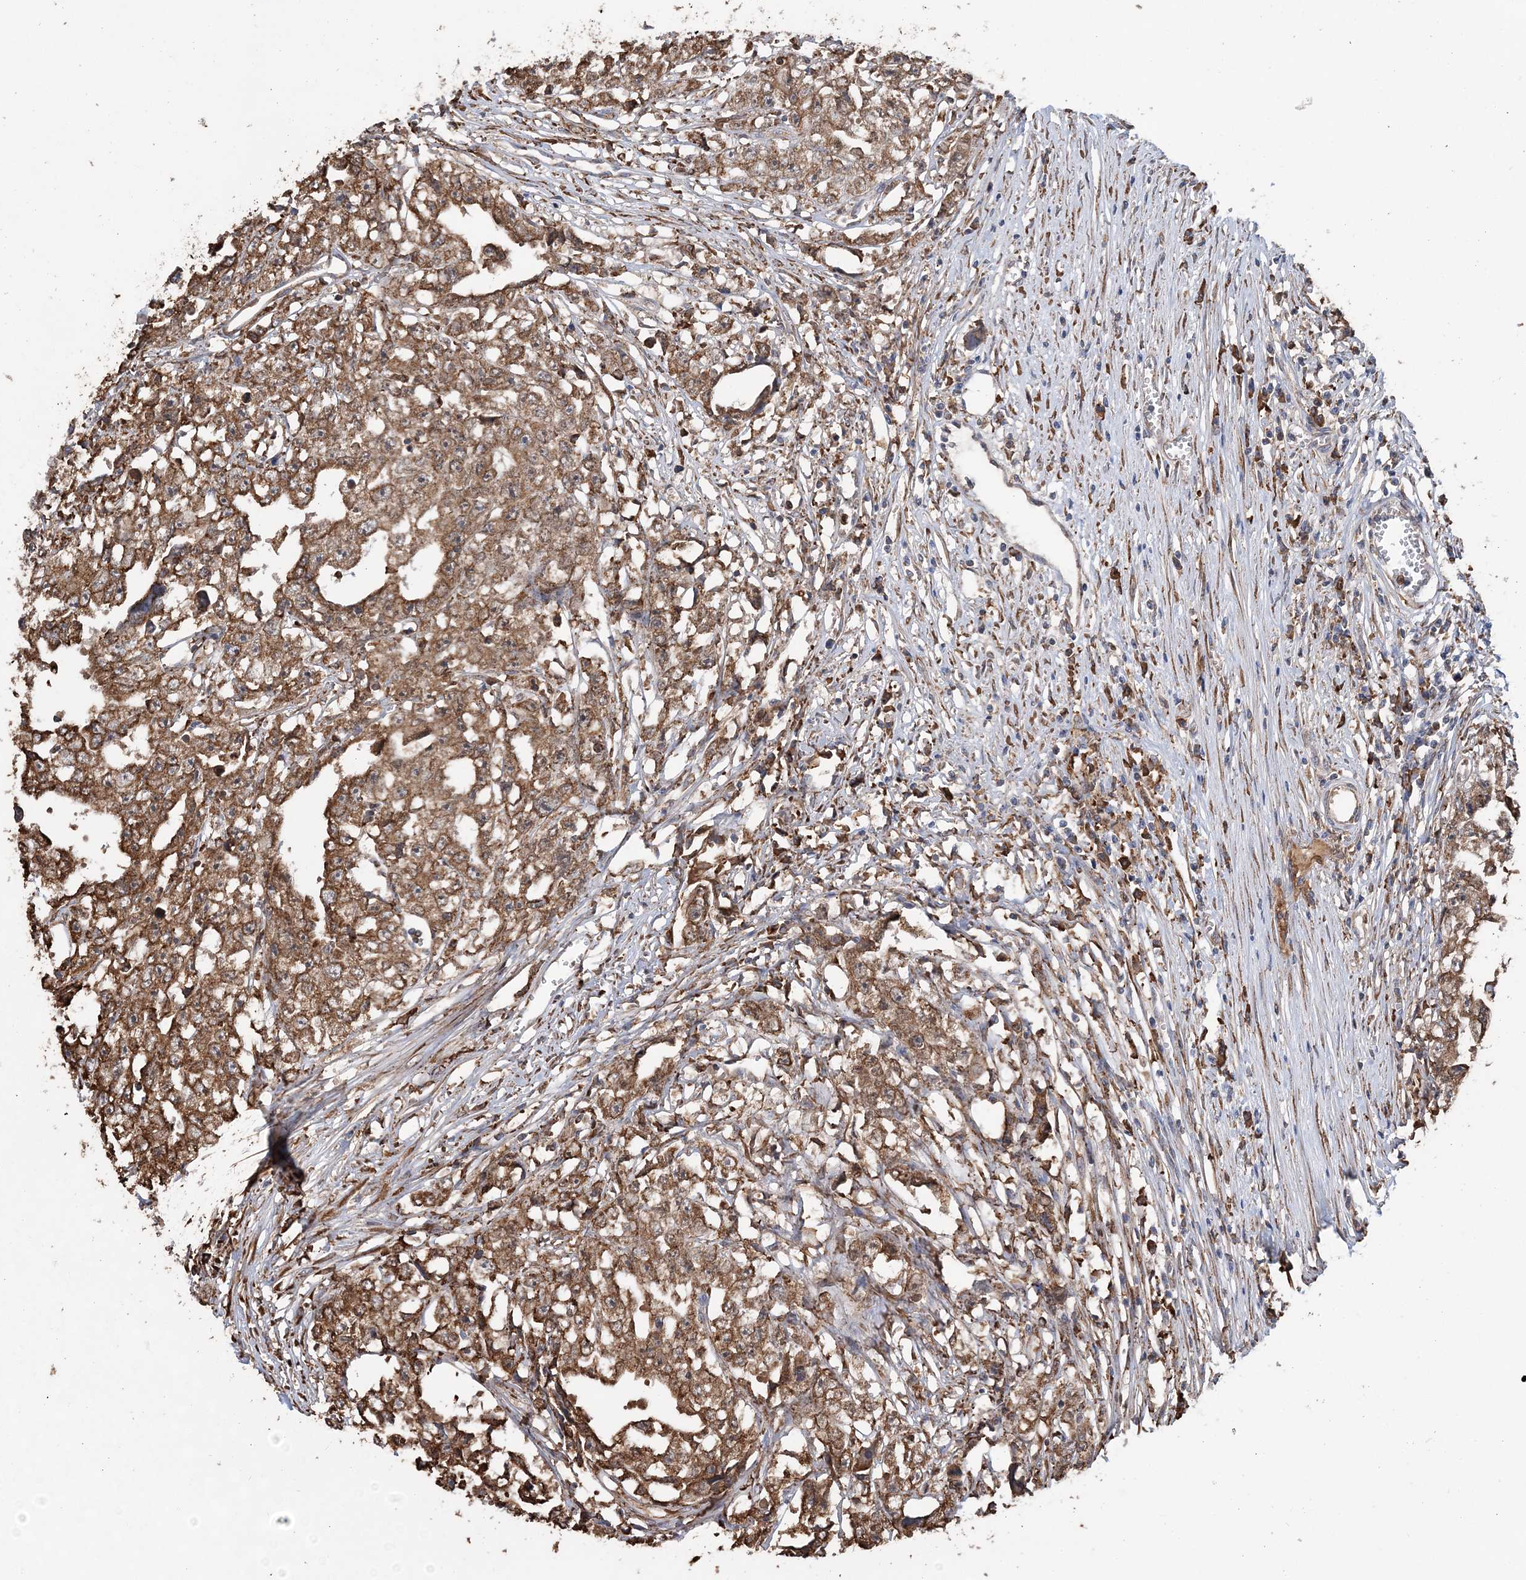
{"staining": {"intensity": "moderate", "quantity": ">75%", "location": "cytoplasmic/membranous"}, "tissue": "testis cancer", "cell_type": "Tumor cells", "image_type": "cancer", "snomed": [{"axis": "morphology", "description": "Seminoma, NOS"}, {"axis": "morphology", "description": "Carcinoma, Embryonal, NOS"}, {"axis": "topography", "description": "Testis"}], "caption": "Protein expression analysis of human testis cancer reveals moderate cytoplasmic/membranous positivity in about >75% of tumor cells.", "gene": "WDR12", "patient": {"sex": "male", "age": 43}}